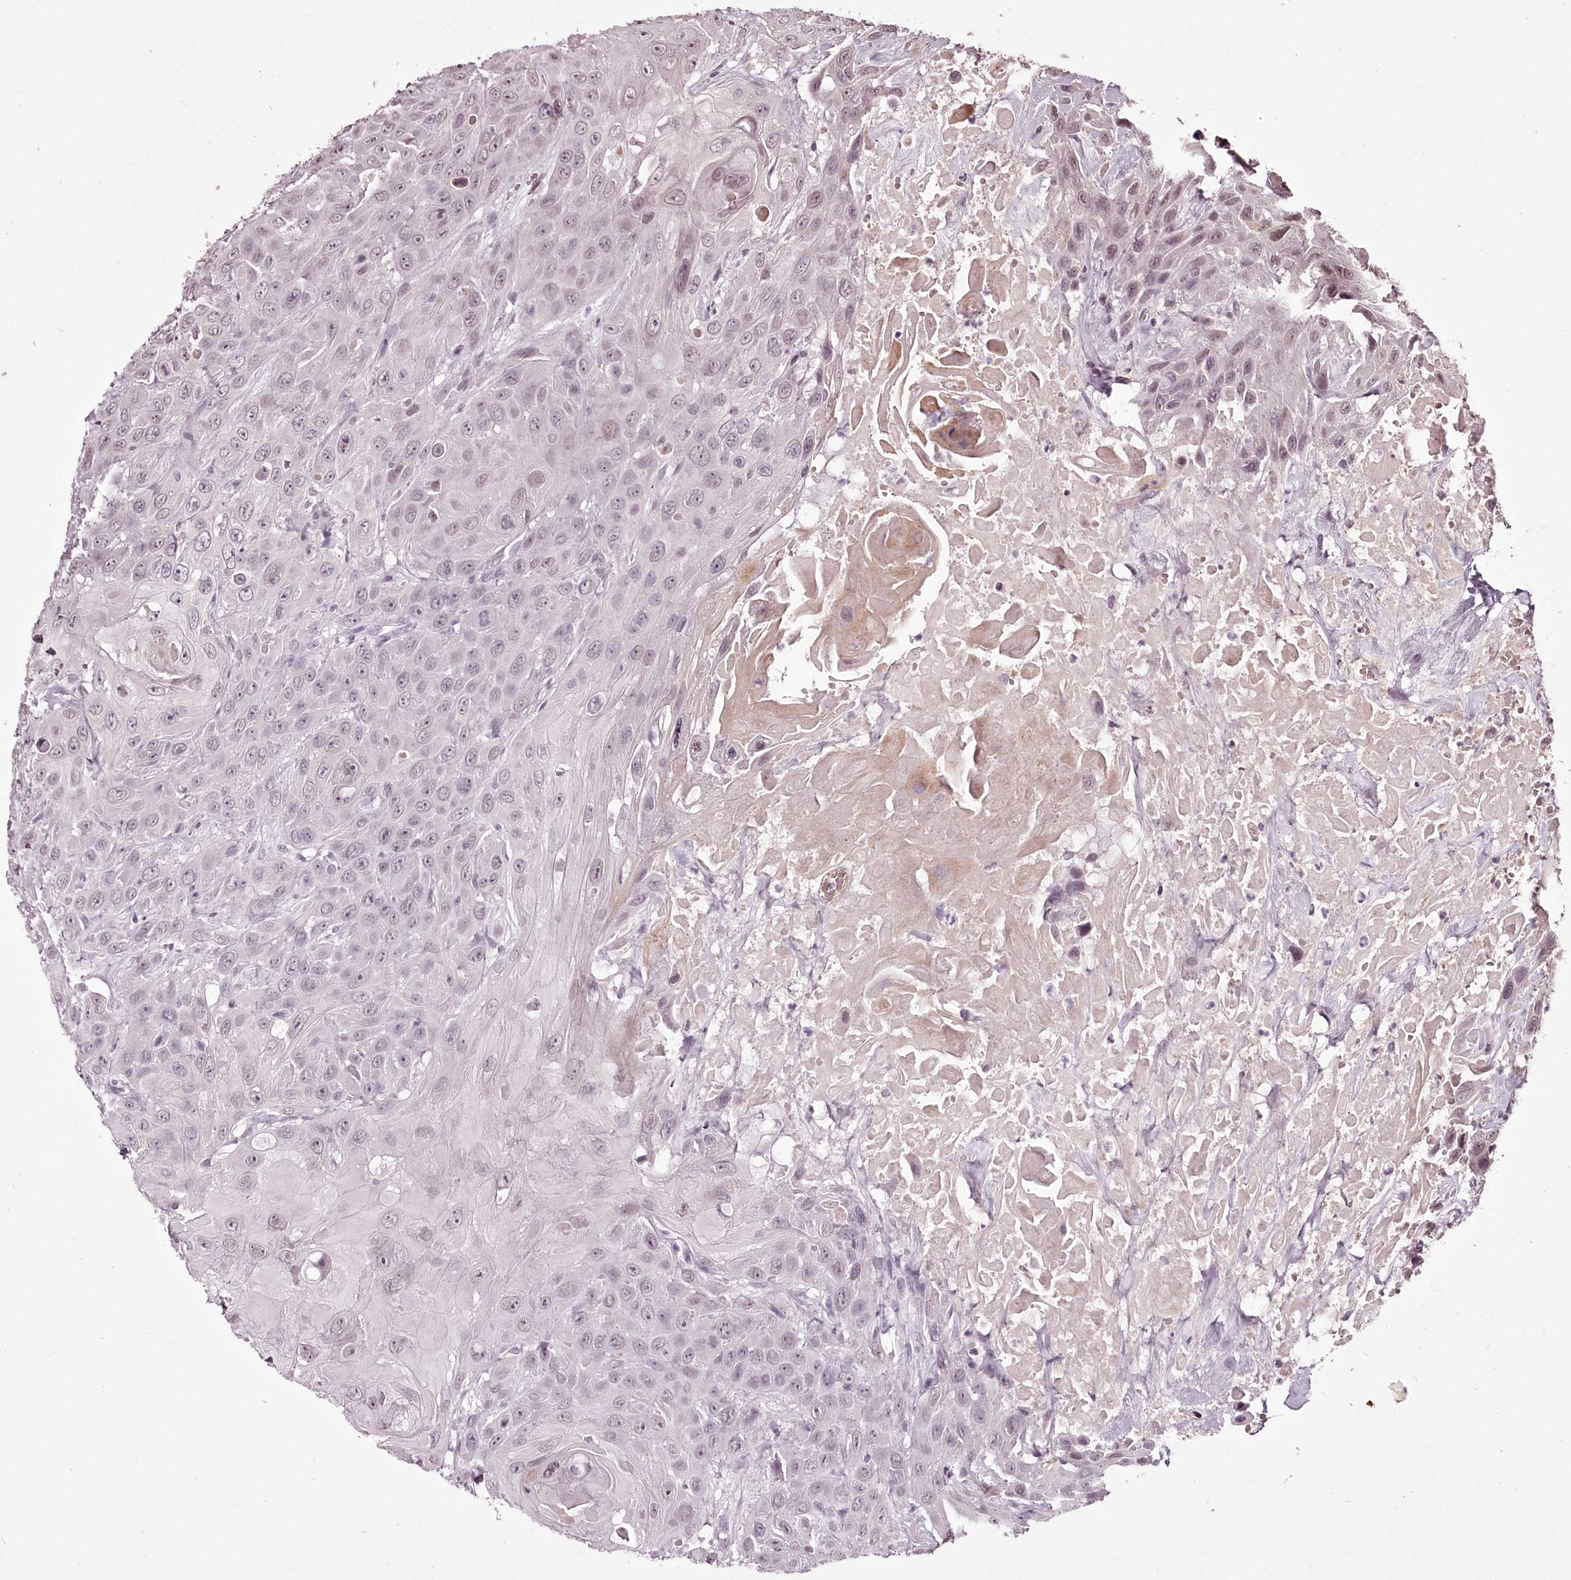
{"staining": {"intensity": "negative", "quantity": "none", "location": "none"}, "tissue": "head and neck cancer", "cell_type": "Tumor cells", "image_type": "cancer", "snomed": [{"axis": "morphology", "description": "Squamous cell carcinoma, NOS"}, {"axis": "topography", "description": "Head-Neck"}], "caption": "The immunohistochemistry histopathology image has no significant positivity in tumor cells of head and neck cancer tissue.", "gene": "ADRA1D", "patient": {"sex": "male", "age": 81}}